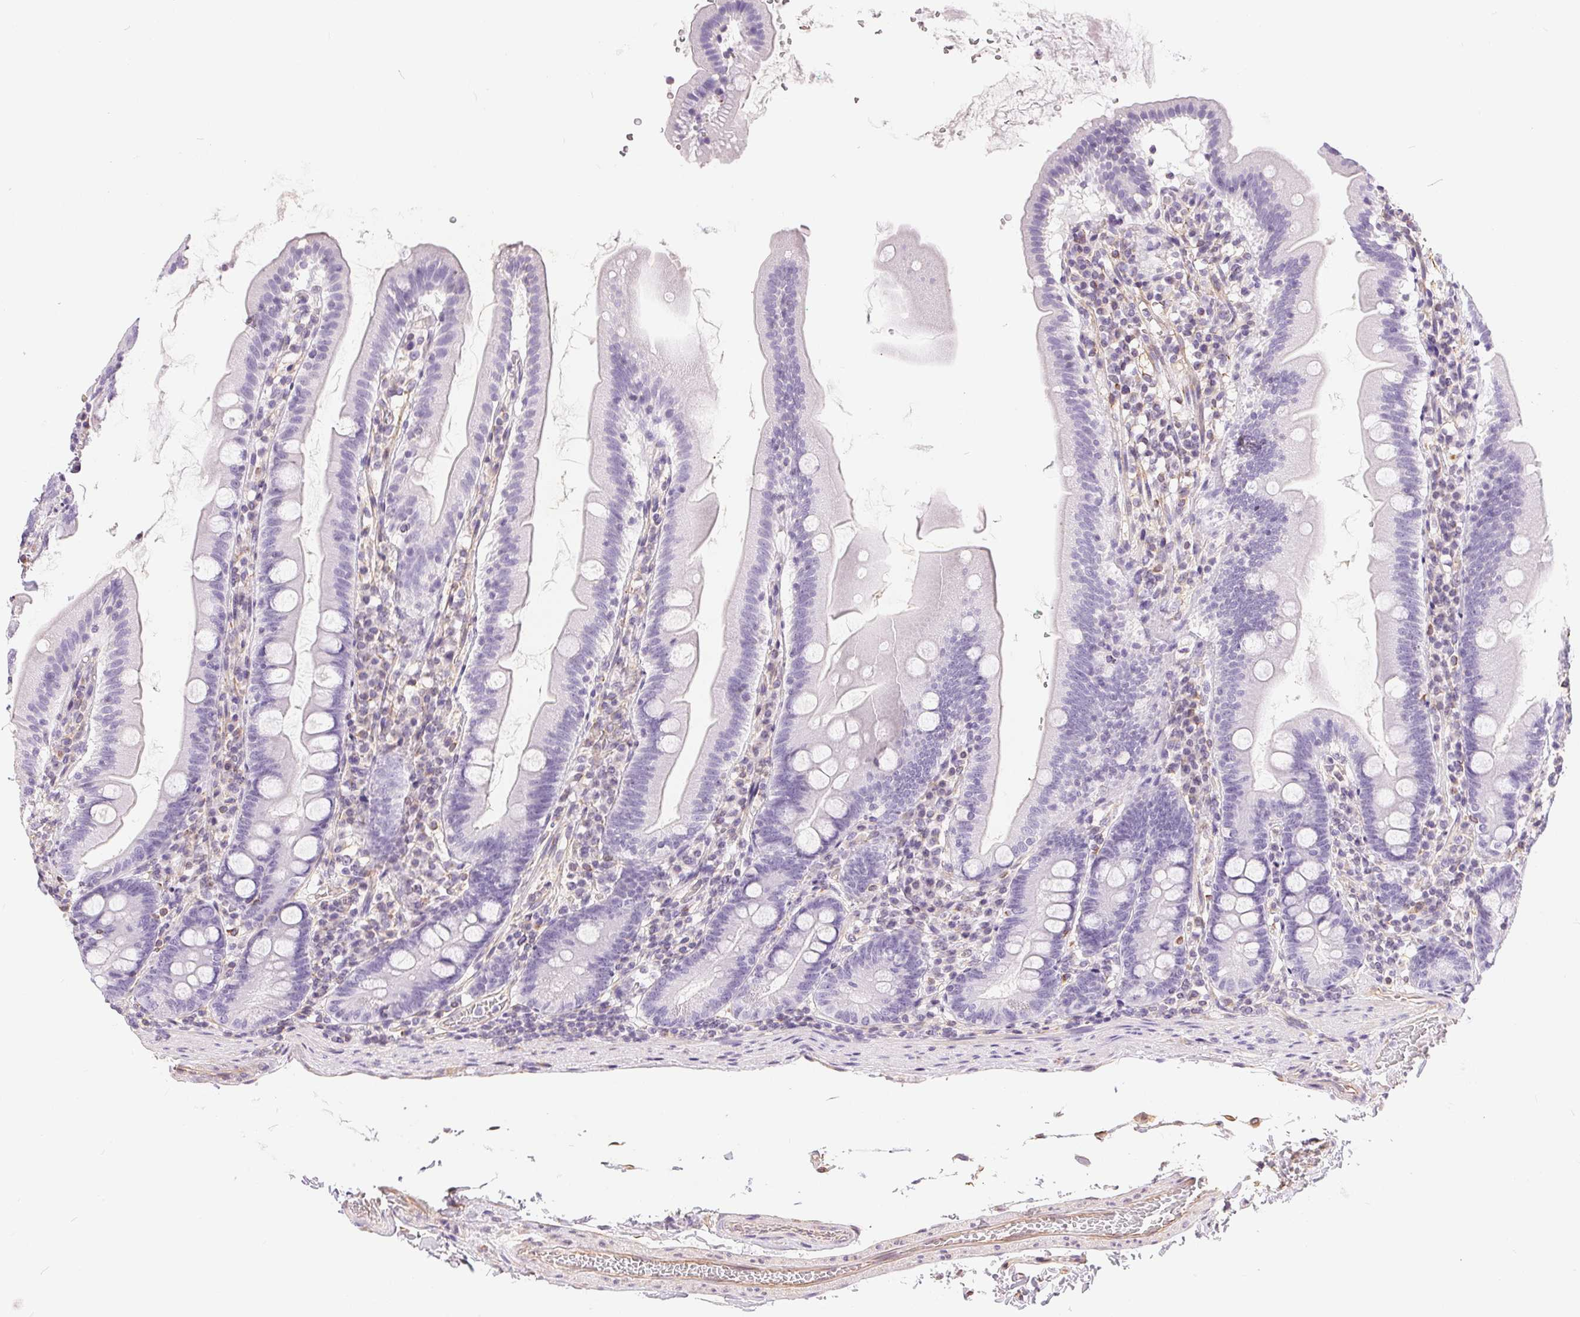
{"staining": {"intensity": "negative", "quantity": "none", "location": "none"}, "tissue": "duodenum", "cell_type": "Glandular cells", "image_type": "normal", "snomed": [{"axis": "morphology", "description": "Normal tissue, NOS"}, {"axis": "topography", "description": "Duodenum"}], "caption": "Immunohistochemistry (IHC) photomicrograph of unremarkable human duodenum stained for a protein (brown), which shows no positivity in glandular cells.", "gene": "GFAP", "patient": {"sex": "female", "age": 67}}